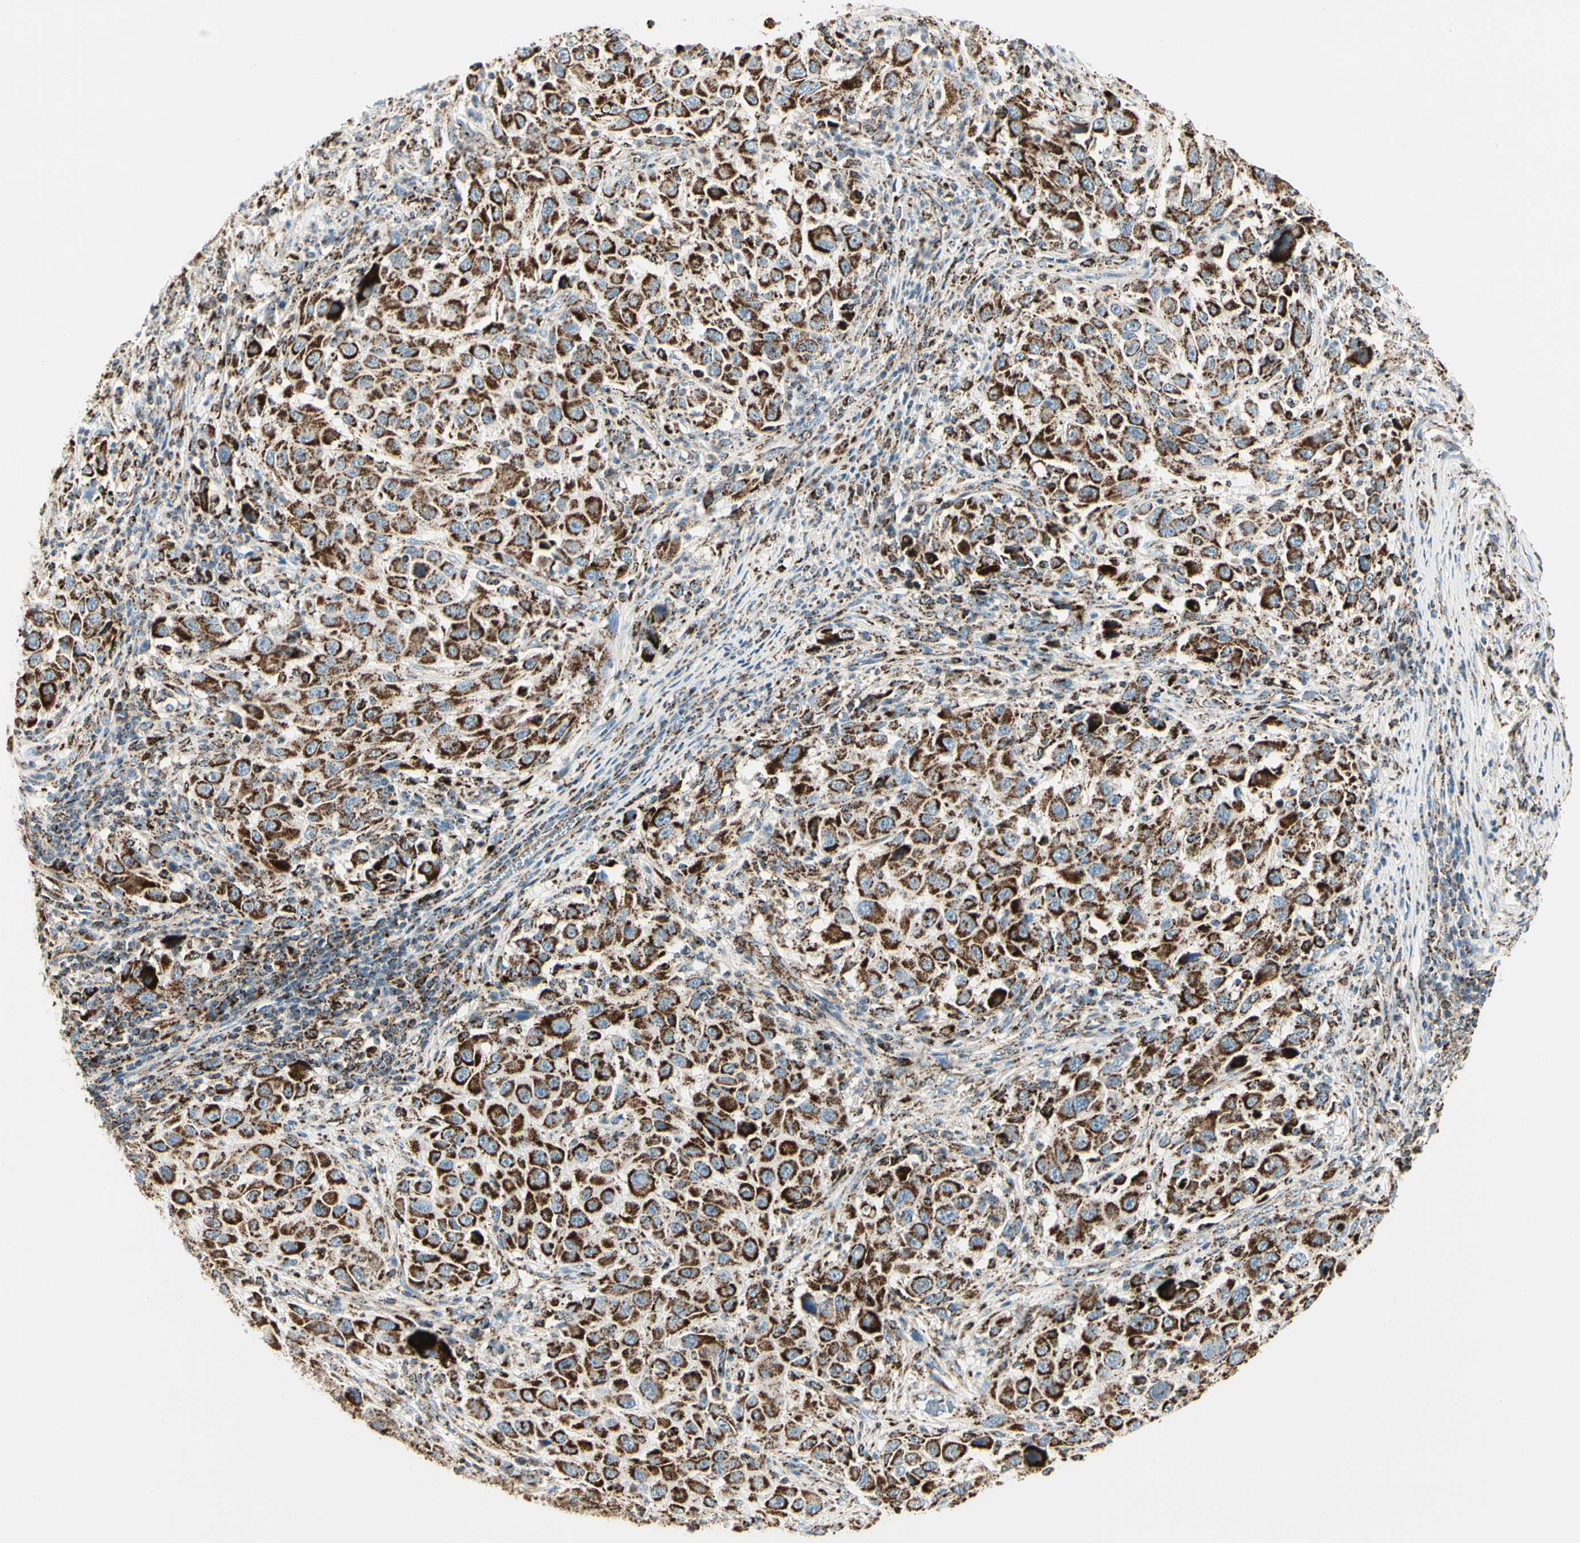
{"staining": {"intensity": "strong", "quantity": ">75%", "location": "cytoplasmic/membranous"}, "tissue": "melanoma", "cell_type": "Tumor cells", "image_type": "cancer", "snomed": [{"axis": "morphology", "description": "Malignant melanoma, Metastatic site"}, {"axis": "topography", "description": "Lymph node"}], "caption": "Melanoma stained for a protein displays strong cytoplasmic/membranous positivity in tumor cells.", "gene": "ME2", "patient": {"sex": "male", "age": 61}}